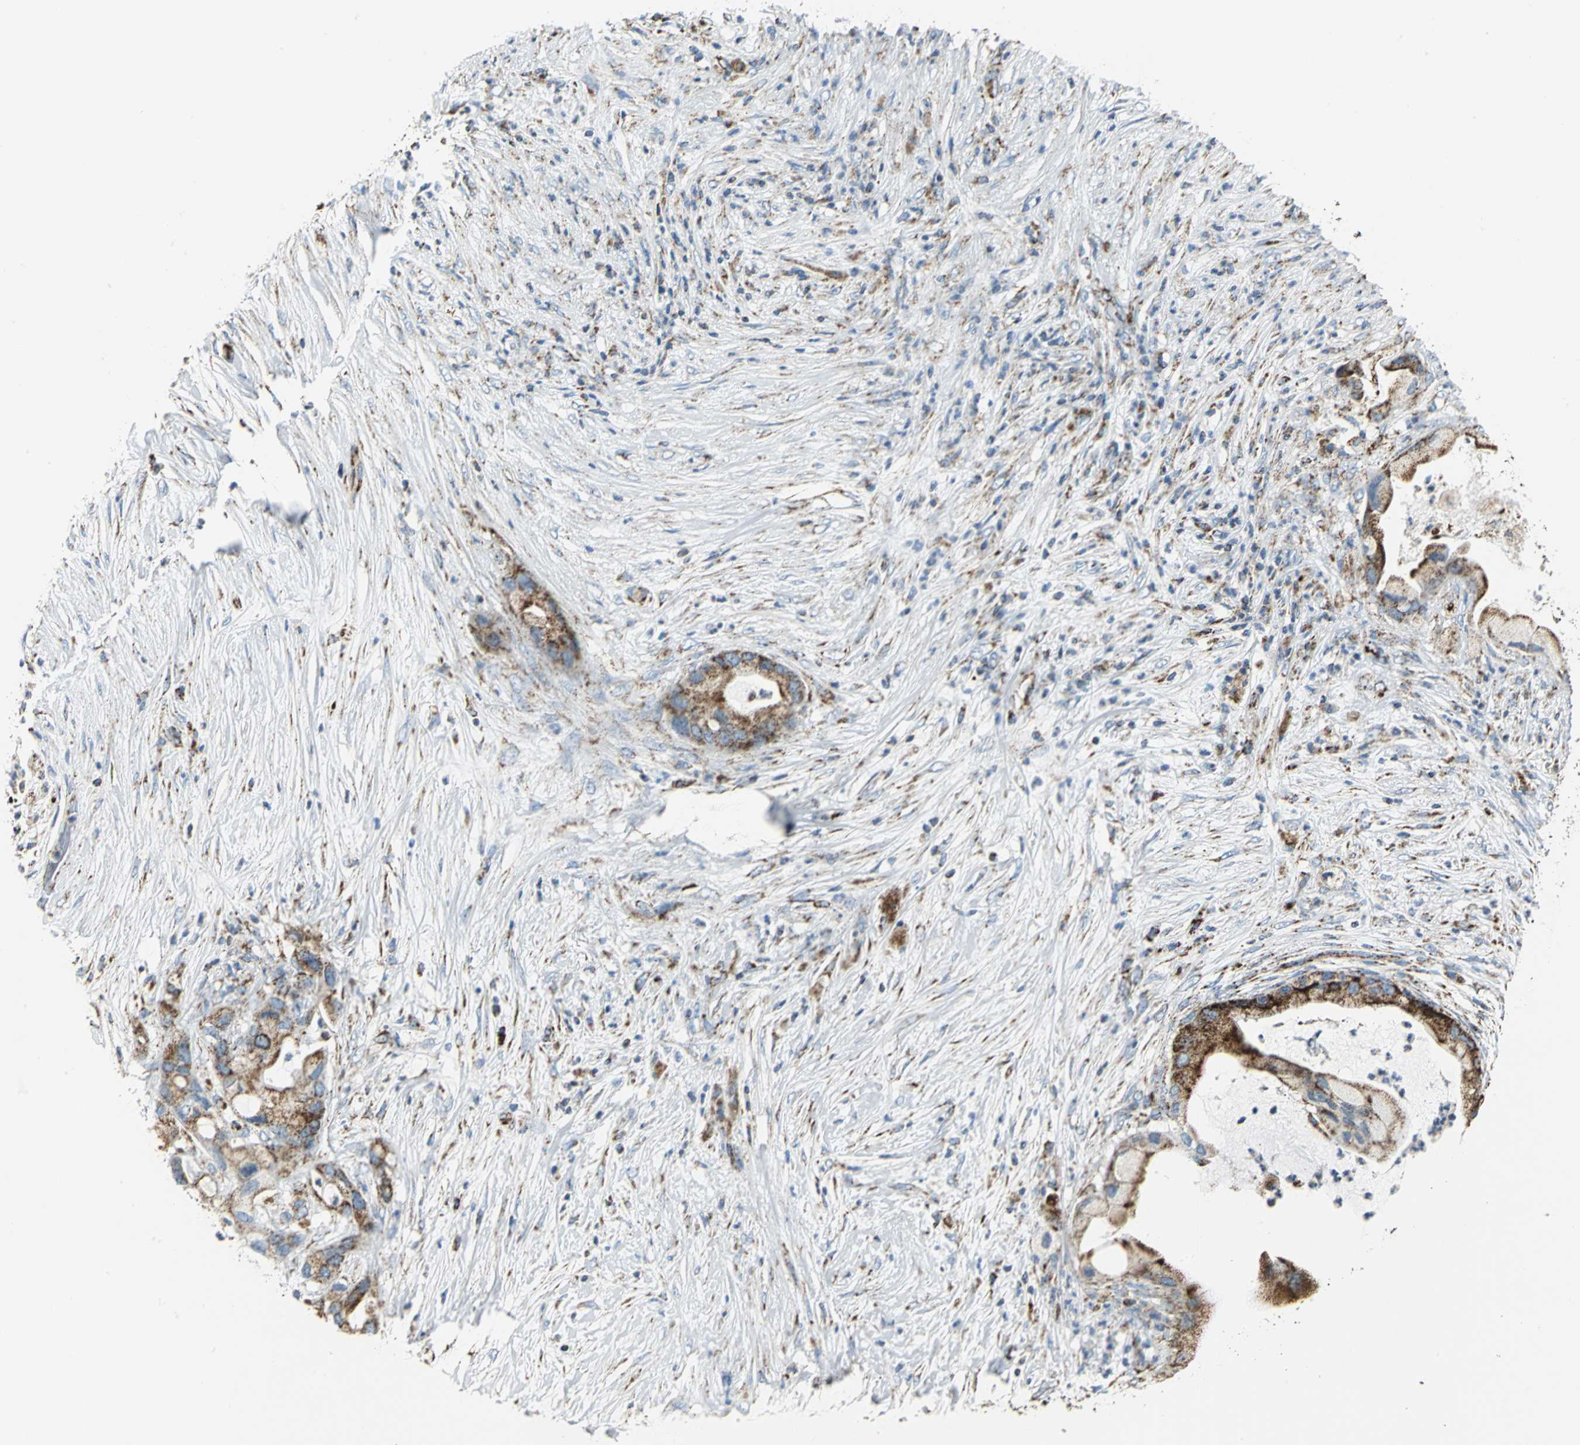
{"staining": {"intensity": "moderate", "quantity": "25%-75%", "location": "cytoplasmic/membranous"}, "tissue": "pancreatic cancer", "cell_type": "Tumor cells", "image_type": "cancer", "snomed": [{"axis": "morphology", "description": "Adenocarcinoma, NOS"}, {"axis": "topography", "description": "Pancreas"}], "caption": "The immunohistochemical stain shows moderate cytoplasmic/membranous positivity in tumor cells of adenocarcinoma (pancreatic) tissue.", "gene": "NTRK1", "patient": {"sex": "female", "age": 59}}